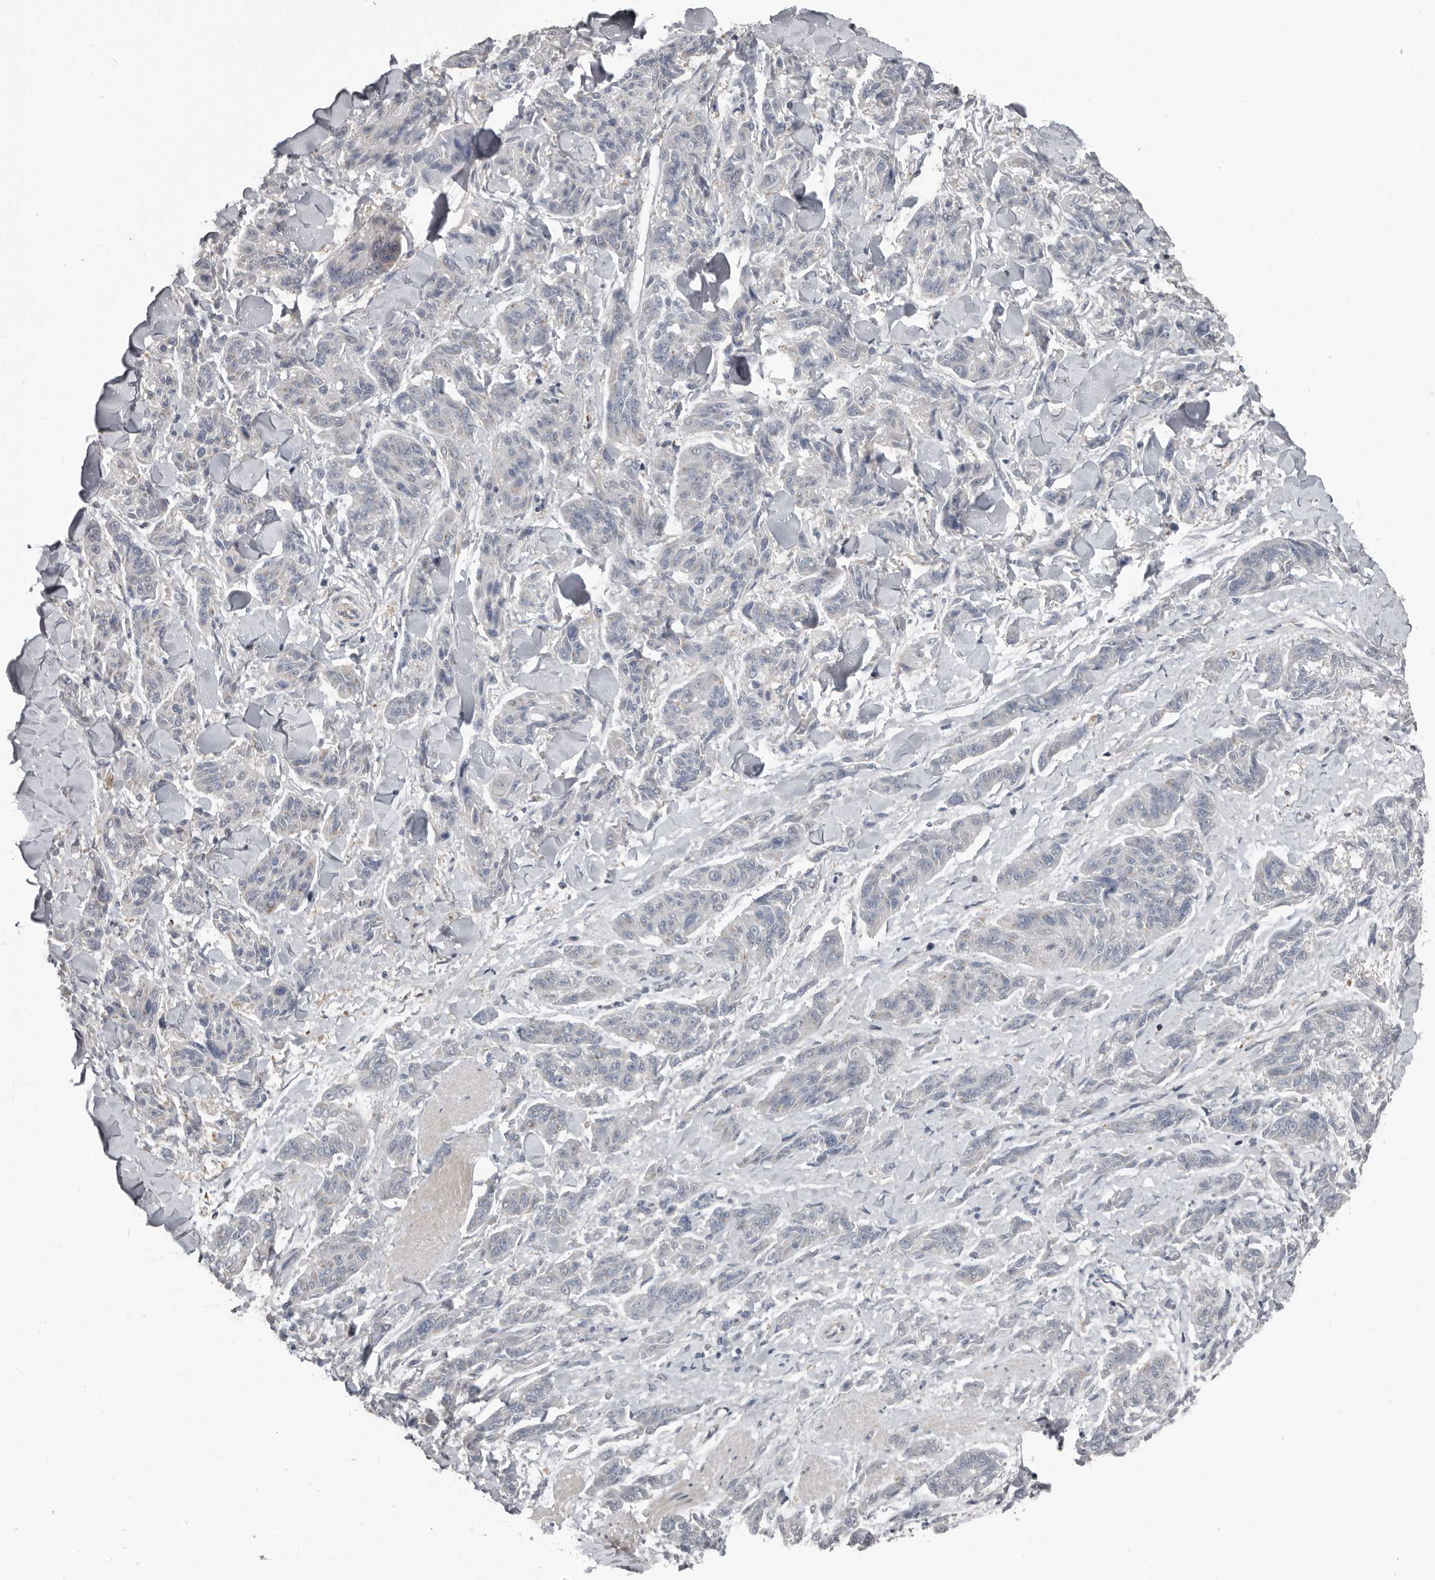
{"staining": {"intensity": "negative", "quantity": "none", "location": "none"}, "tissue": "melanoma", "cell_type": "Tumor cells", "image_type": "cancer", "snomed": [{"axis": "morphology", "description": "Malignant melanoma, NOS"}, {"axis": "topography", "description": "Skin"}], "caption": "This is a photomicrograph of immunohistochemistry staining of malignant melanoma, which shows no positivity in tumor cells.", "gene": "CA6", "patient": {"sex": "male", "age": 53}}